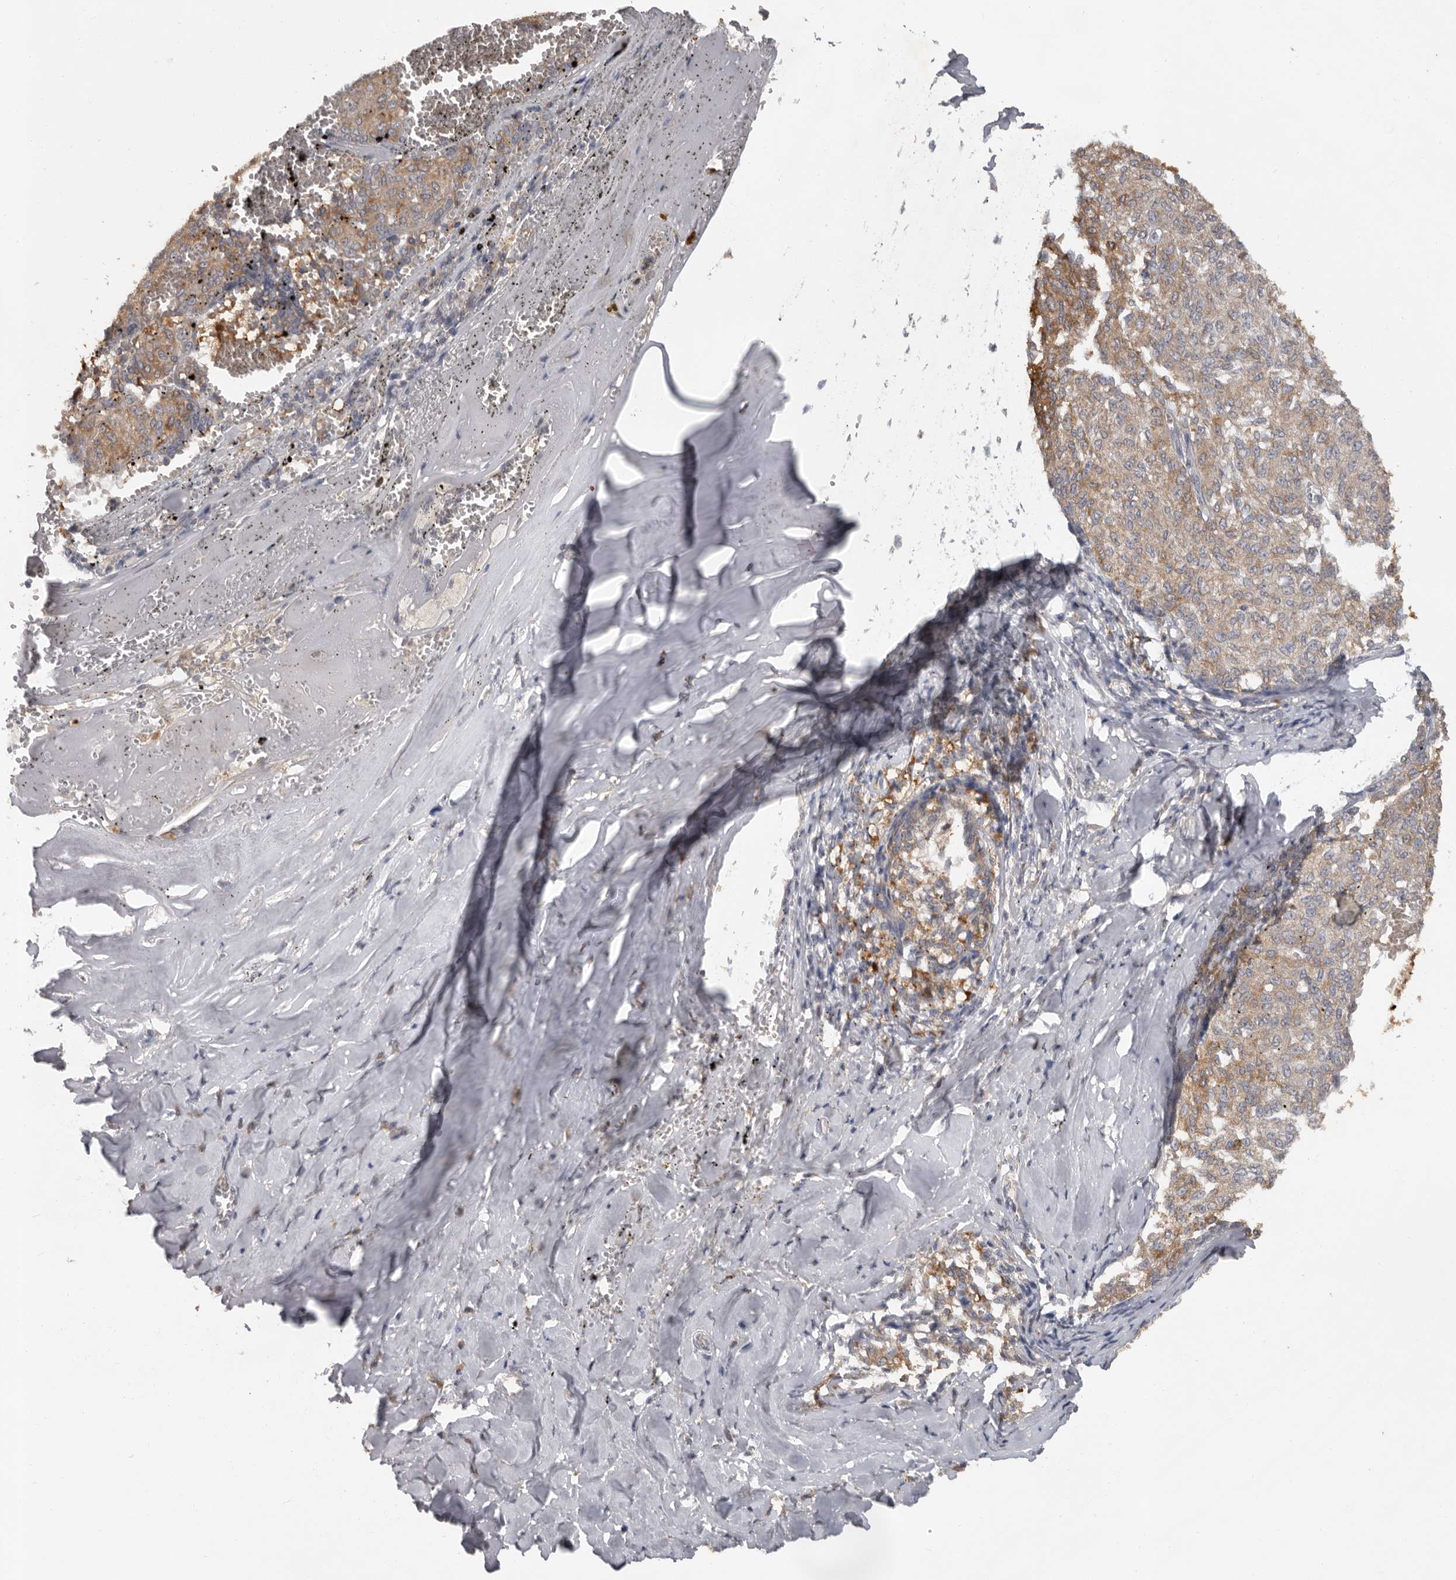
{"staining": {"intensity": "moderate", "quantity": "<25%", "location": "cytoplasmic/membranous"}, "tissue": "melanoma", "cell_type": "Tumor cells", "image_type": "cancer", "snomed": [{"axis": "morphology", "description": "Malignant melanoma, NOS"}, {"axis": "topography", "description": "Skin"}], "caption": "Immunohistochemical staining of human malignant melanoma reveals moderate cytoplasmic/membranous protein positivity in approximately <25% of tumor cells.", "gene": "MTF1", "patient": {"sex": "female", "age": 72}}